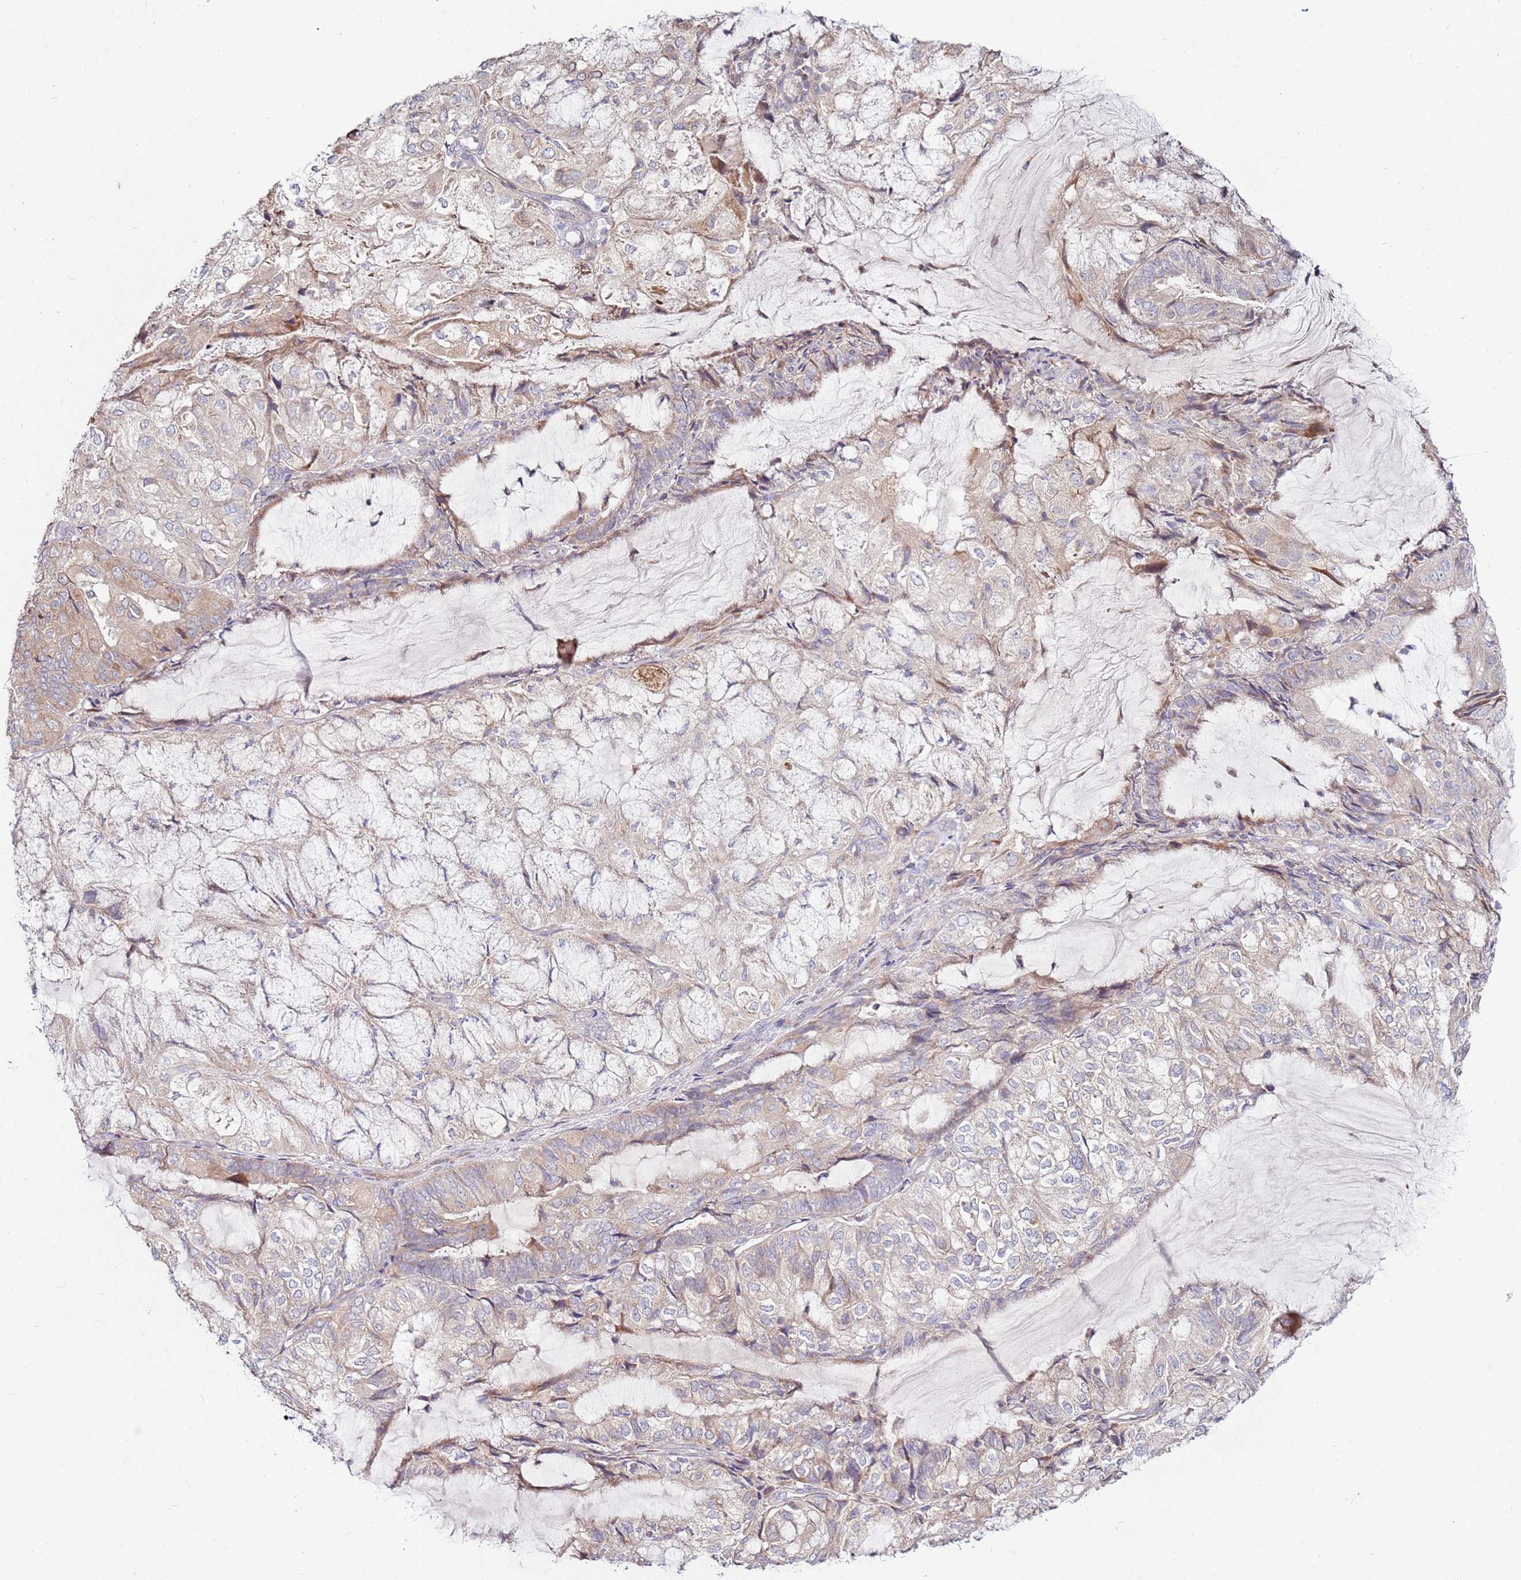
{"staining": {"intensity": "weak", "quantity": ">75%", "location": "cytoplasmic/membranous"}, "tissue": "endometrial cancer", "cell_type": "Tumor cells", "image_type": "cancer", "snomed": [{"axis": "morphology", "description": "Adenocarcinoma, NOS"}, {"axis": "topography", "description": "Endometrium"}], "caption": "High-power microscopy captured an IHC histopathology image of endometrial adenocarcinoma, revealing weak cytoplasmic/membranous positivity in about >75% of tumor cells.", "gene": "CNOT9", "patient": {"sex": "female", "age": 81}}